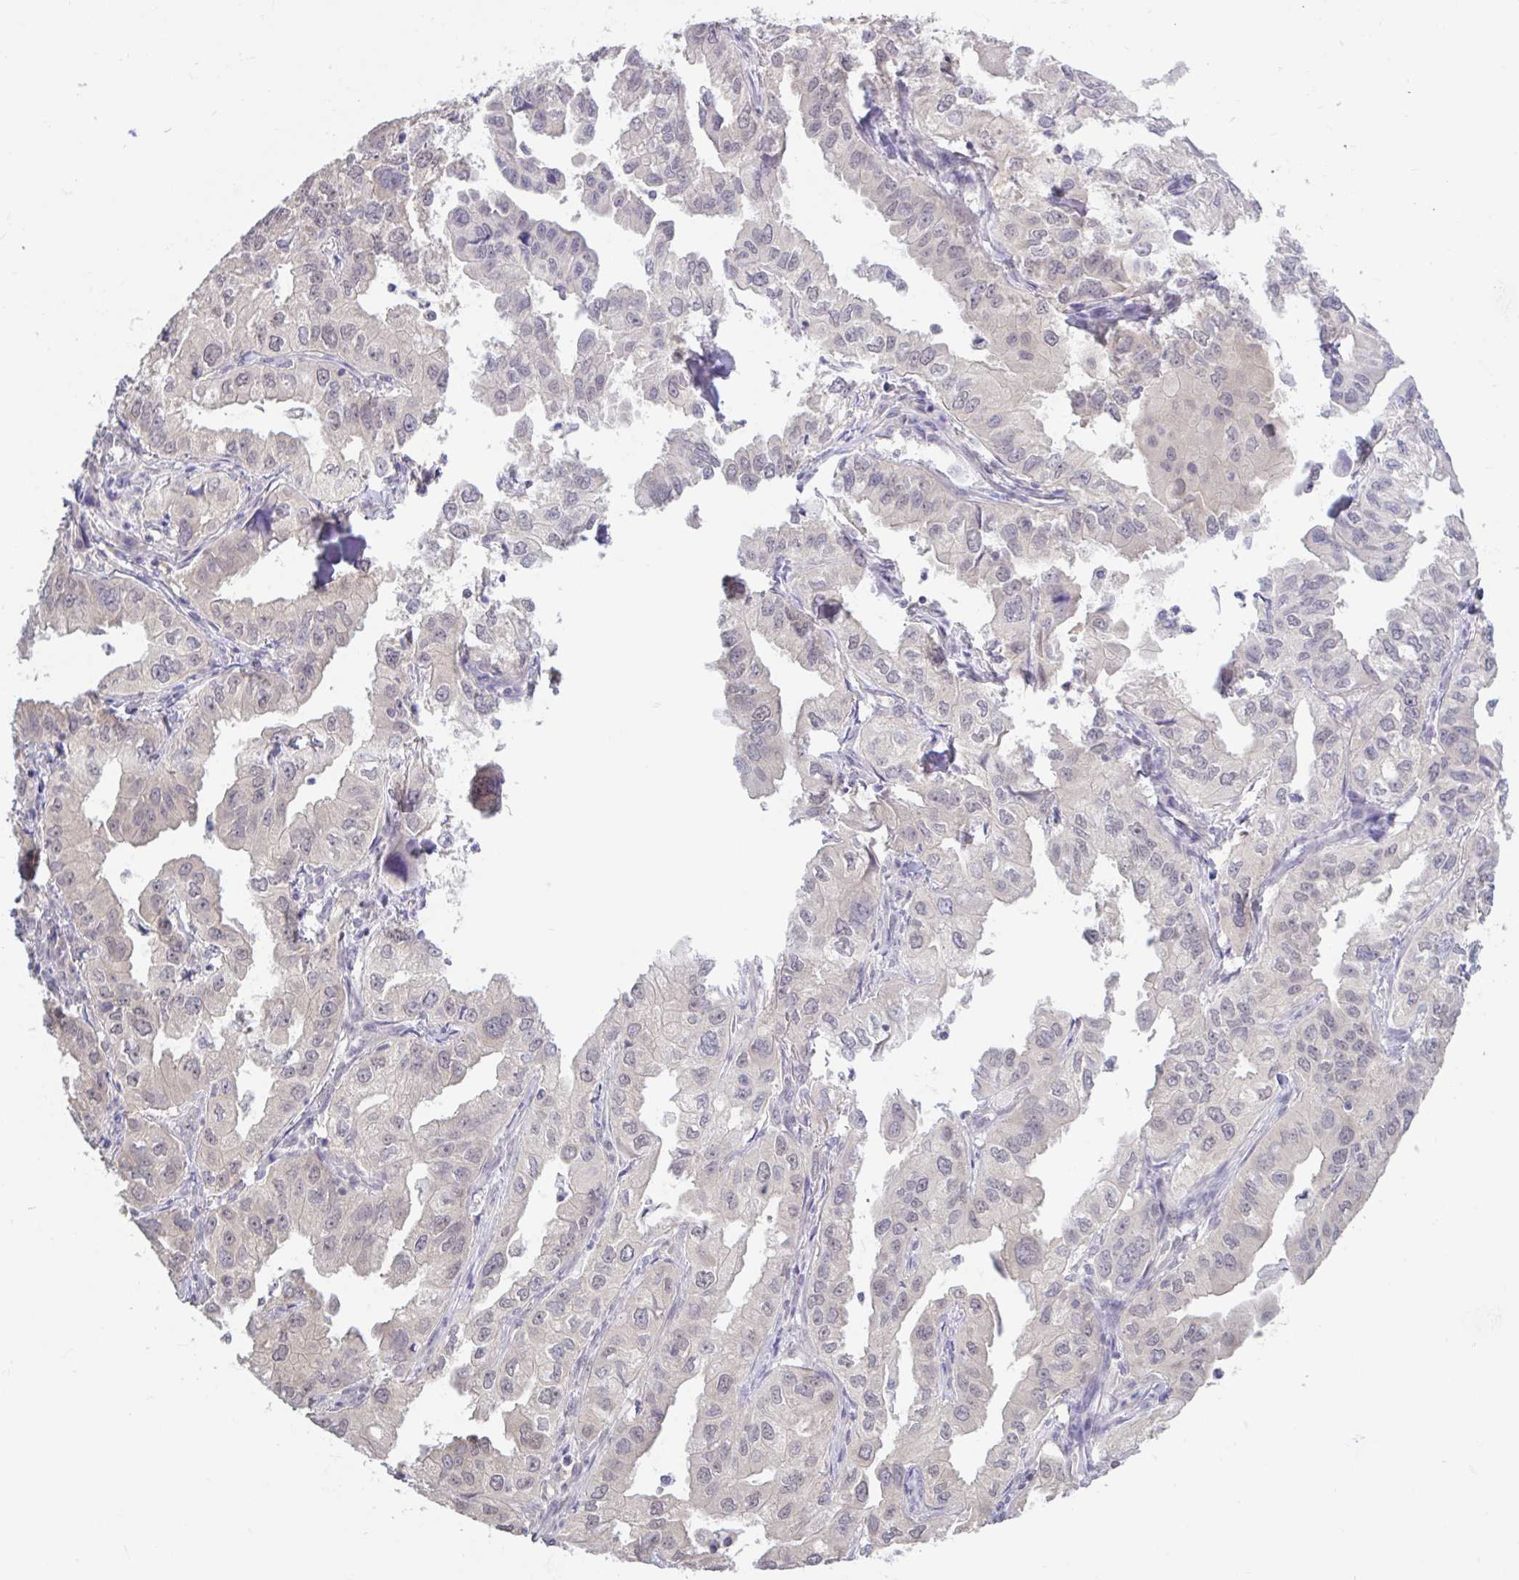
{"staining": {"intensity": "weak", "quantity": "<25%", "location": "nuclear"}, "tissue": "lung cancer", "cell_type": "Tumor cells", "image_type": "cancer", "snomed": [{"axis": "morphology", "description": "Adenocarcinoma, NOS"}, {"axis": "topography", "description": "Lung"}], "caption": "This micrograph is of lung adenocarcinoma stained with immunohistochemistry to label a protein in brown with the nuclei are counter-stained blue. There is no positivity in tumor cells.", "gene": "HYPK", "patient": {"sex": "male", "age": 48}}